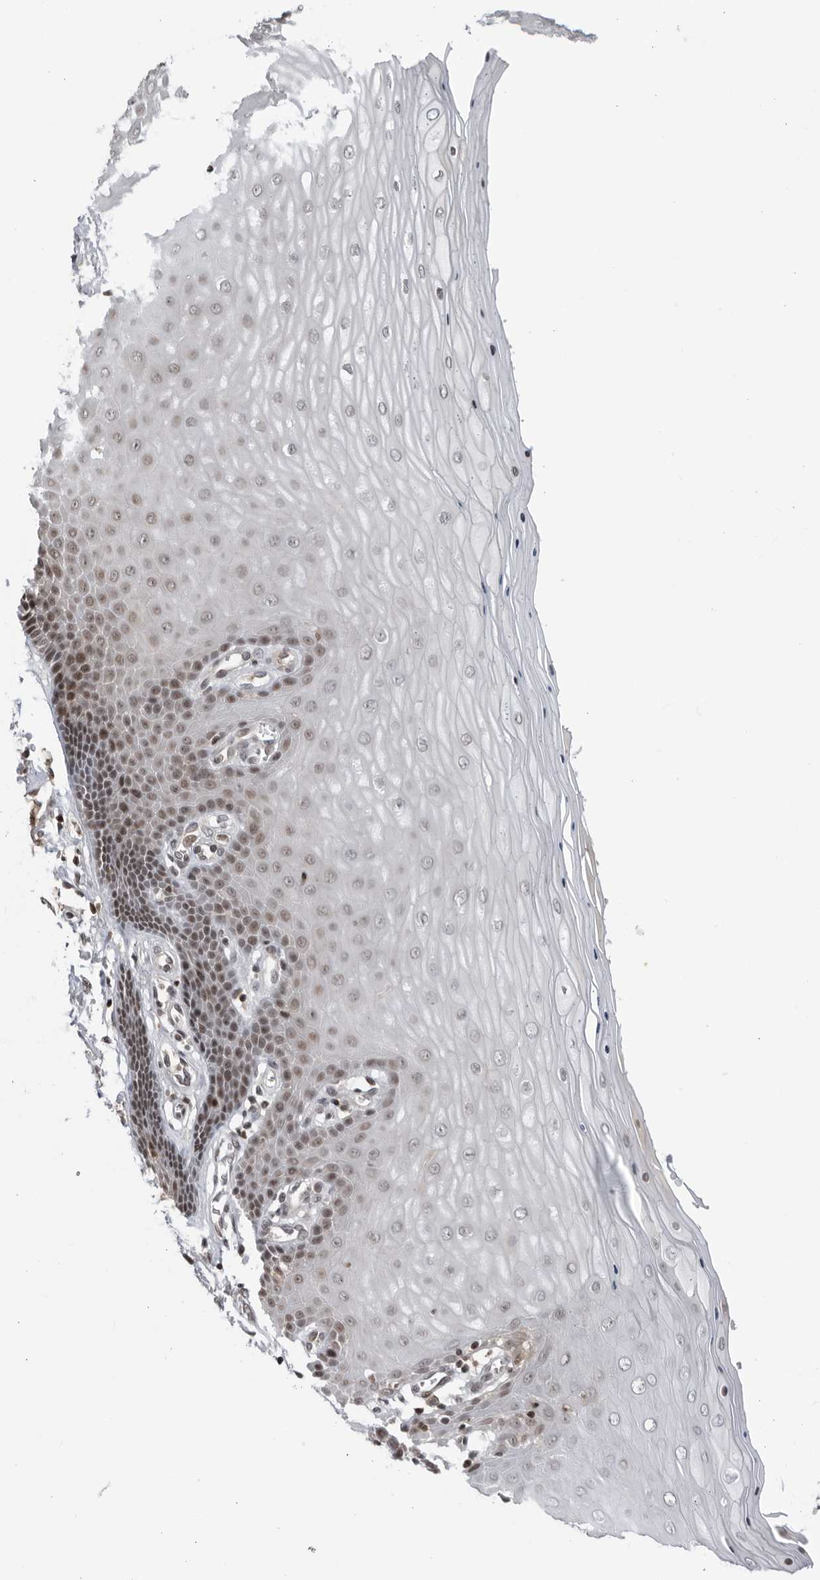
{"staining": {"intensity": "negative", "quantity": "none", "location": "none"}, "tissue": "cervix", "cell_type": "Glandular cells", "image_type": "normal", "snomed": [{"axis": "morphology", "description": "Normal tissue, NOS"}, {"axis": "topography", "description": "Cervix"}], "caption": "The image demonstrates no significant staining in glandular cells of cervix. The staining was performed using DAB to visualize the protein expression in brown, while the nuclei were stained in blue with hematoxylin (Magnification: 20x).", "gene": "DTL", "patient": {"sex": "female", "age": 55}}